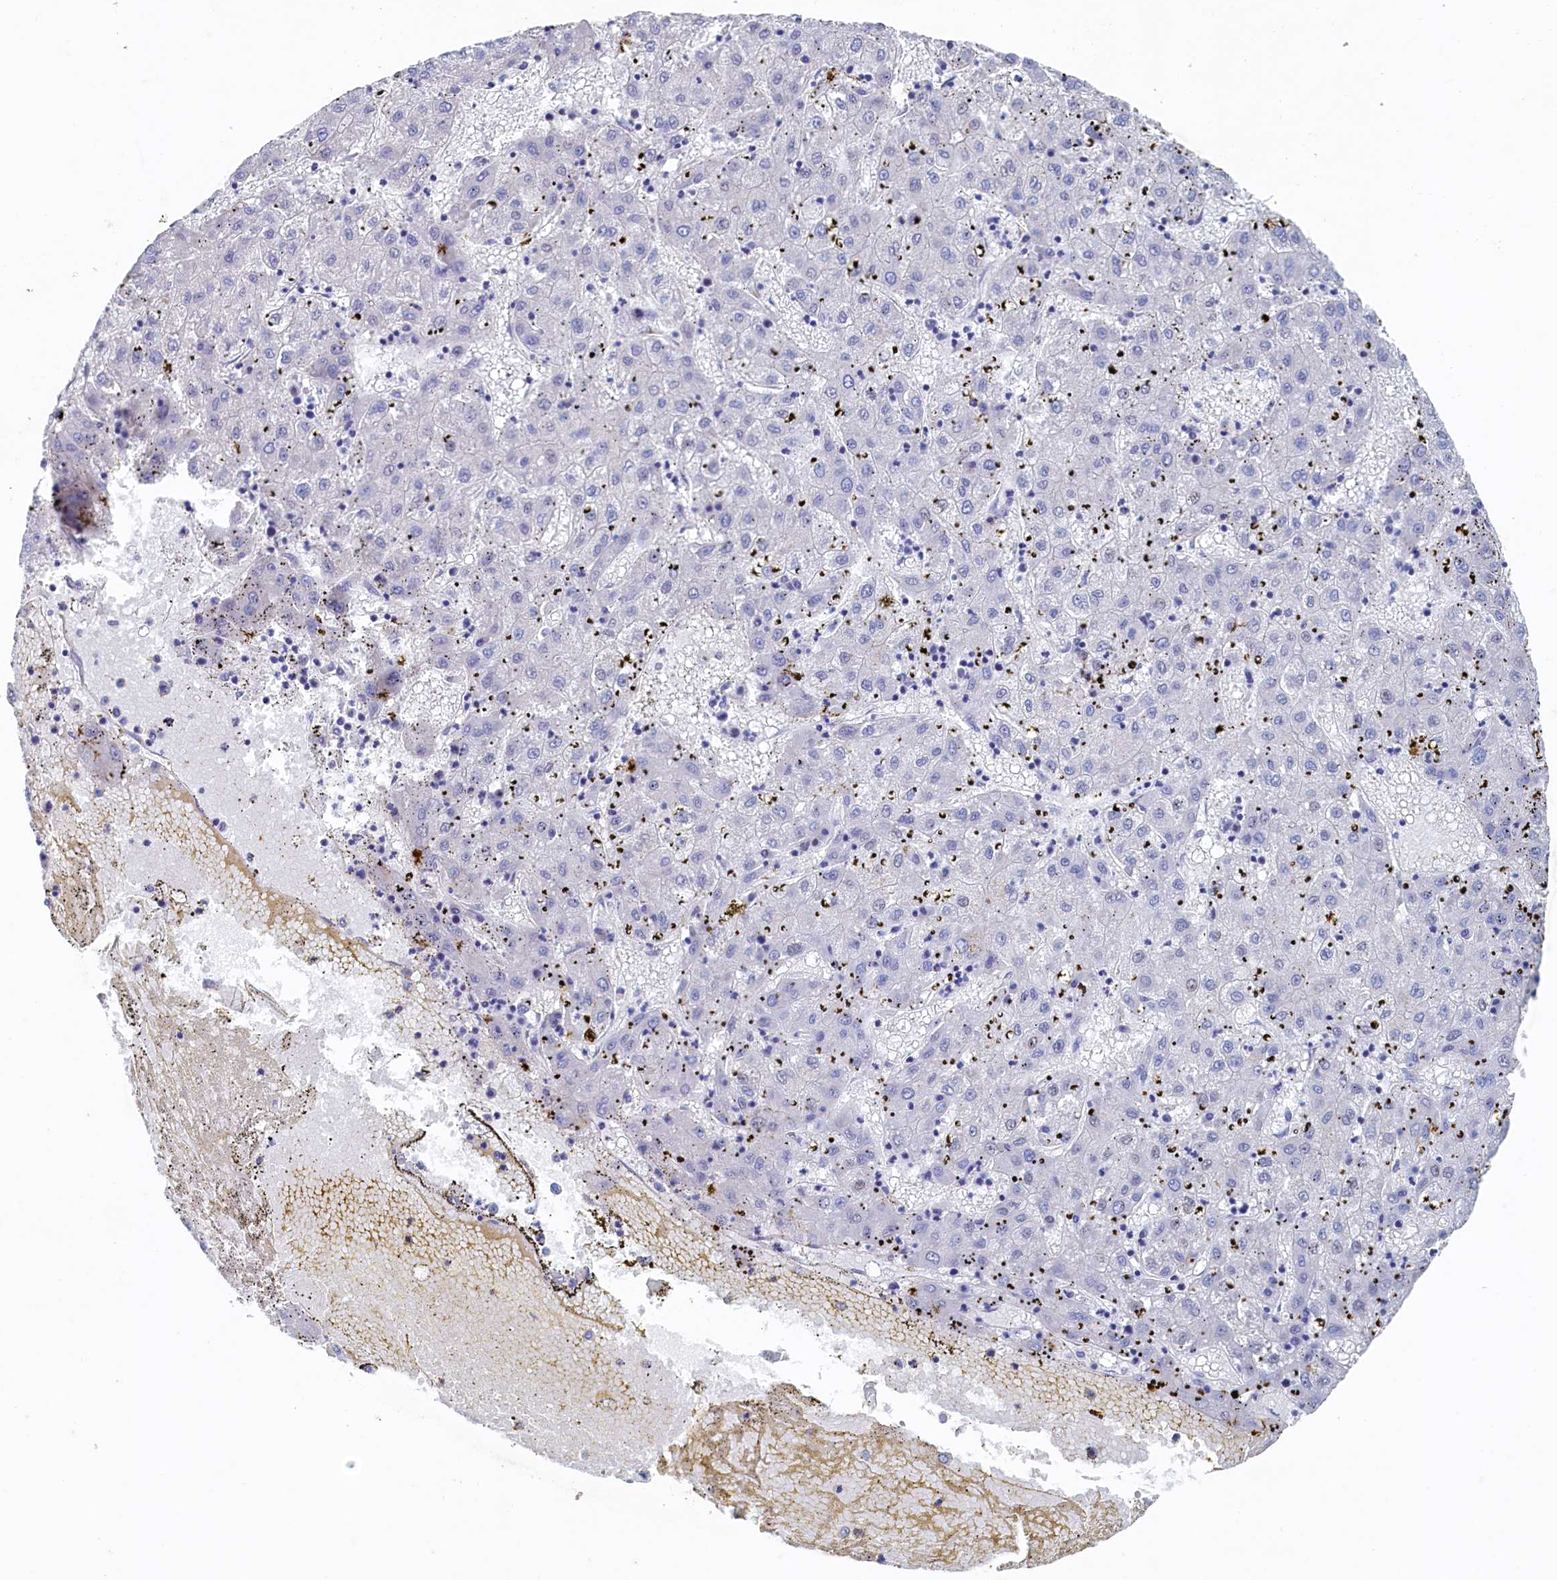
{"staining": {"intensity": "negative", "quantity": "none", "location": "none"}, "tissue": "liver cancer", "cell_type": "Tumor cells", "image_type": "cancer", "snomed": [{"axis": "morphology", "description": "Carcinoma, Hepatocellular, NOS"}, {"axis": "topography", "description": "Liver"}], "caption": "Tumor cells show no significant positivity in liver cancer.", "gene": "CBLIF", "patient": {"sex": "male", "age": 72}}